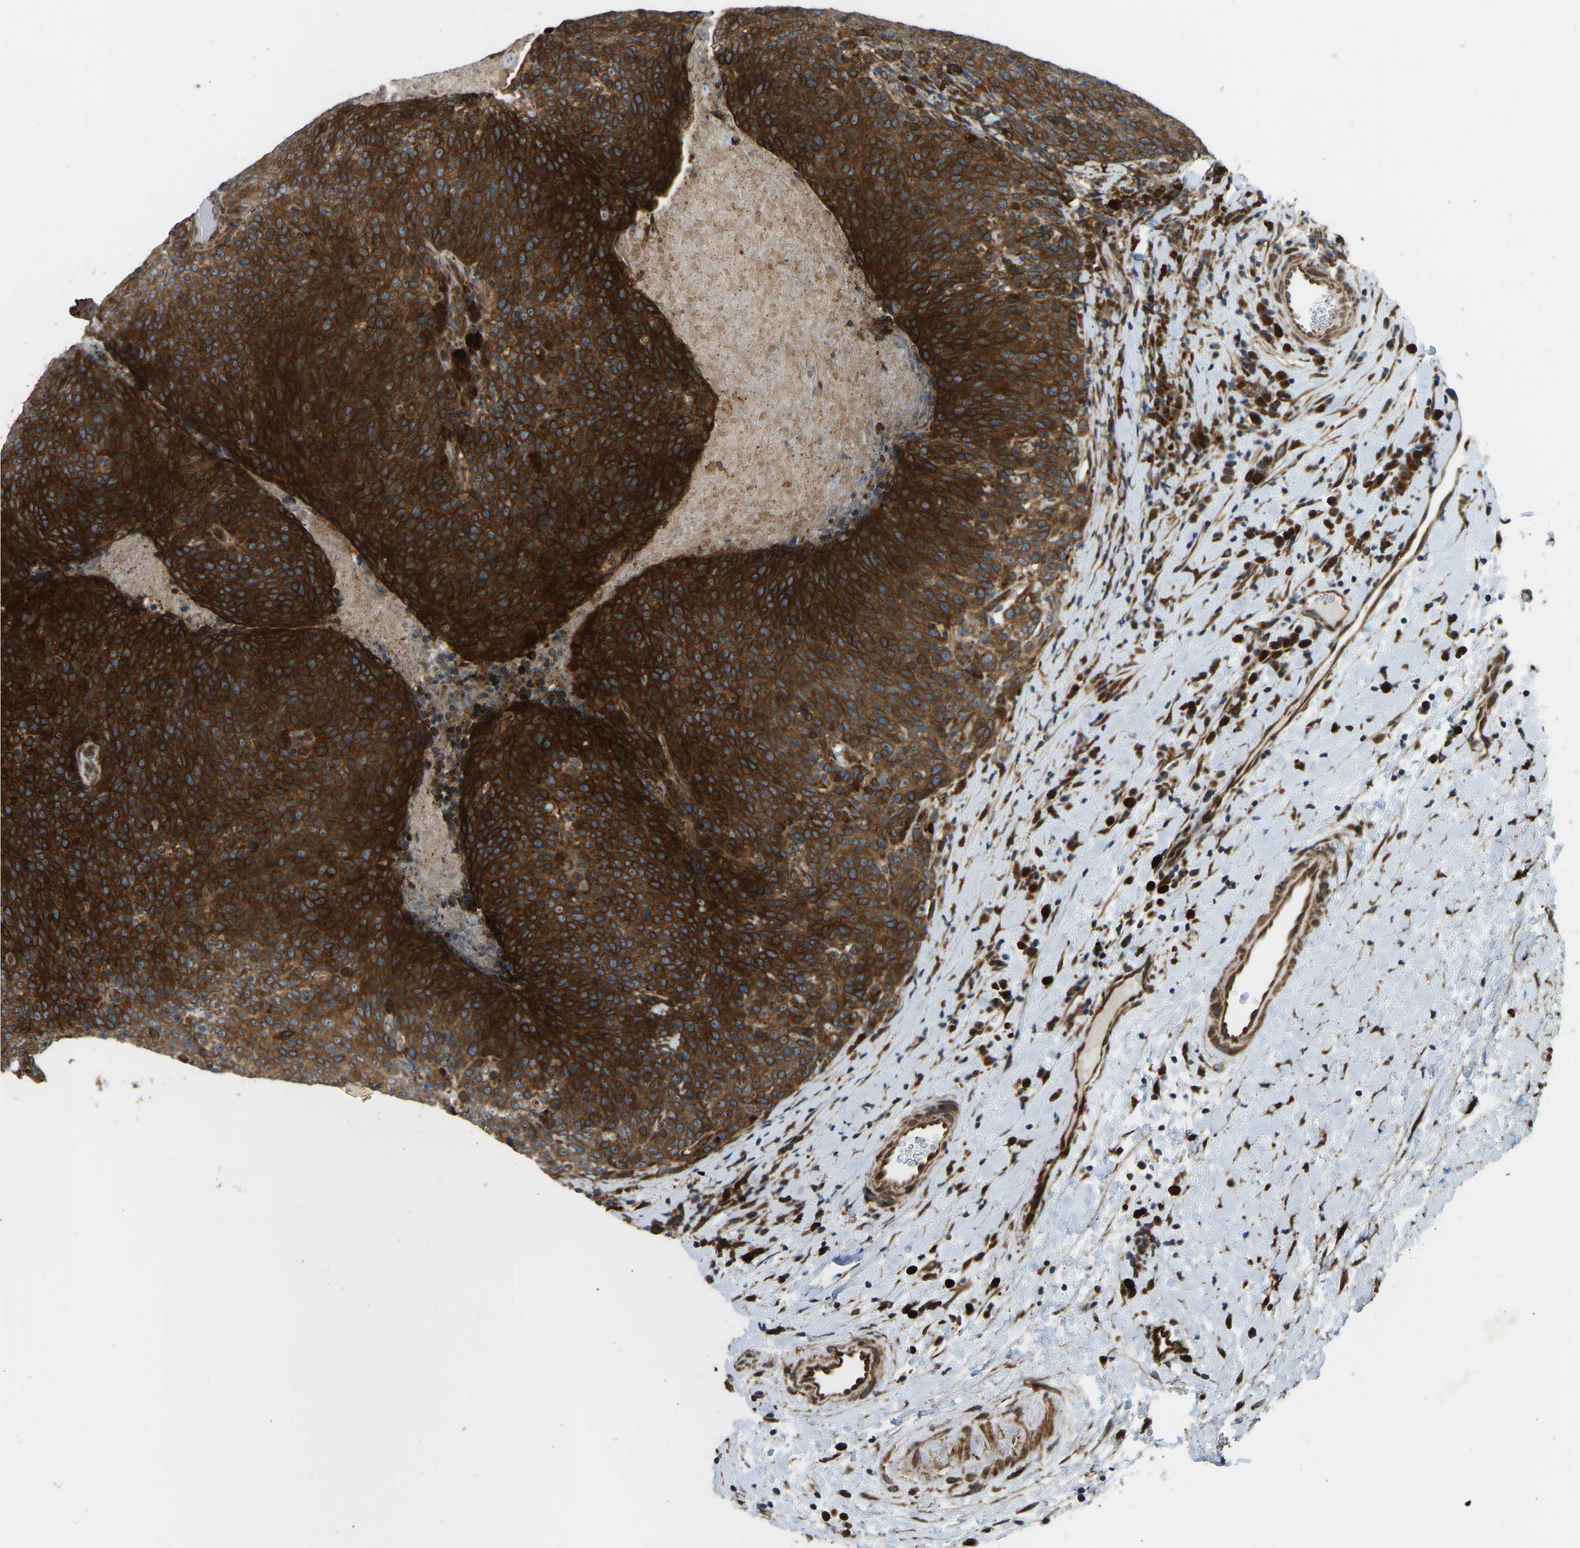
{"staining": {"intensity": "strong", "quantity": ">75%", "location": "cytoplasmic/membranous"}, "tissue": "head and neck cancer", "cell_type": "Tumor cells", "image_type": "cancer", "snomed": [{"axis": "morphology", "description": "Squamous cell carcinoma, NOS"}, {"axis": "morphology", "description": "Squamous cell carcinoma, metastatic, NOS"}, {"axis": "topography", "description": "Lymph node"}, {"axis": "topography", "description": "Head-Neck"}], "caption": "Immunohistochemistry of human head and neck cancer exhibits high levels of strong cytoplasmic/membranous expression in about >75% of tumor cells. (DAB IHC with brightfield microscopy, high magnification).", "gene": "OS9", "patient": {"sex": "male", "age": 62}}